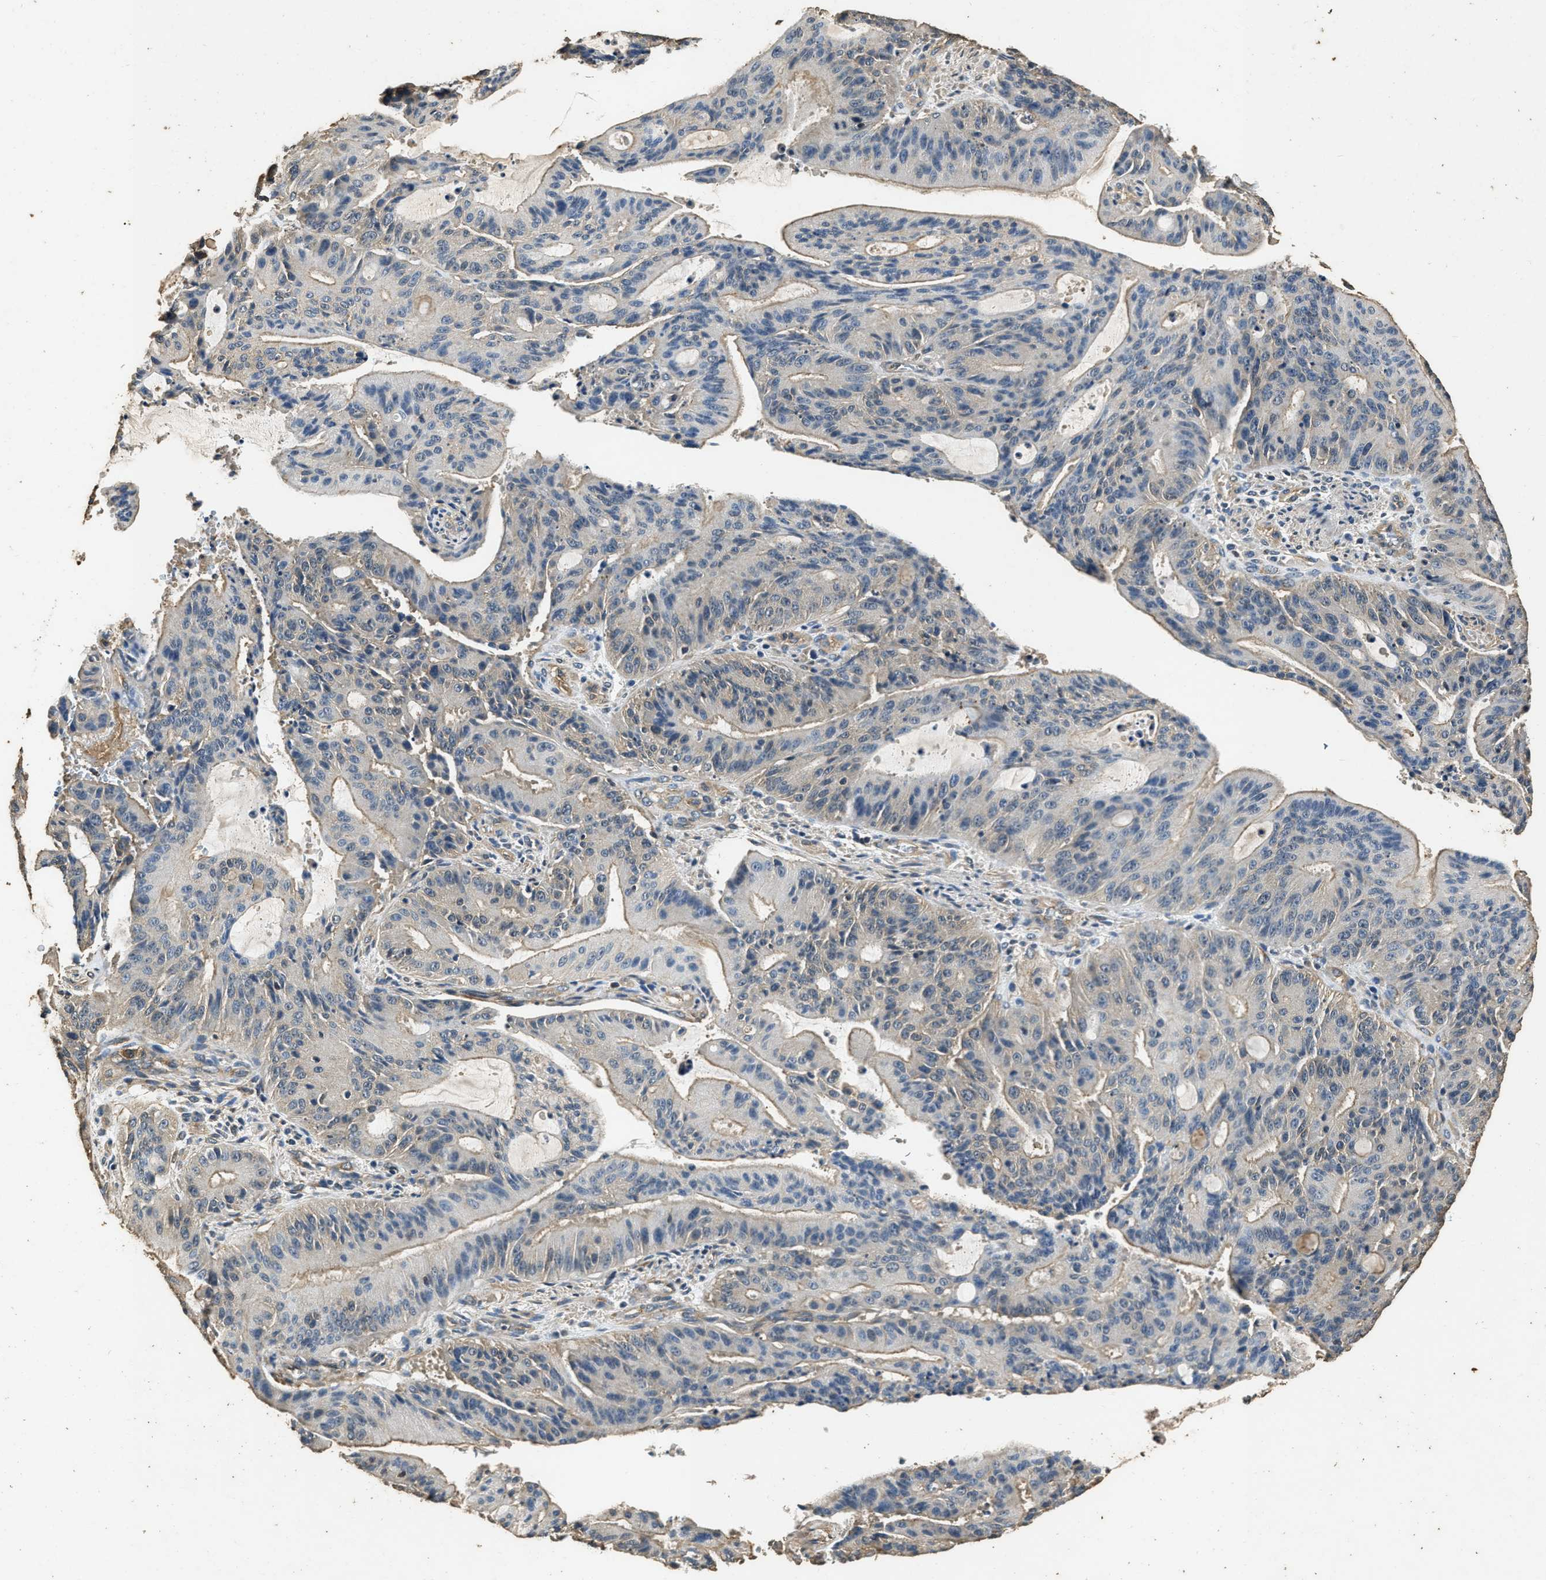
{"staining": {"intensity": "weak", "quantity": "<25%", "location": "cytoplasmic/membranous"}, "tissue": "liver cancer", "cell_type": "Tumor cells", "image_type": "cancer", "snomed": [{"axis": "morphology", "description": "Normal tissue, NOS"}, {"axis": "morphology", "description": "Cholangiocarcinoma"}, {"axis": "topography", "description": "Liver"}, {"axis": "topography", "description": "Peripheral nerve tissue"}], "caption": "This is a image of immunohistochemistry (IHC) staining of cholangiocarcinoma (liver), which shows no staining in tumor cells. The staining was performed using DAB to visualize the protein expression in brown, while the nuclei were stained in blue with hematoxylin (Magnification: 20x).", "gene": "MIB1", "patient": {"sex": "female", "age": 73}}